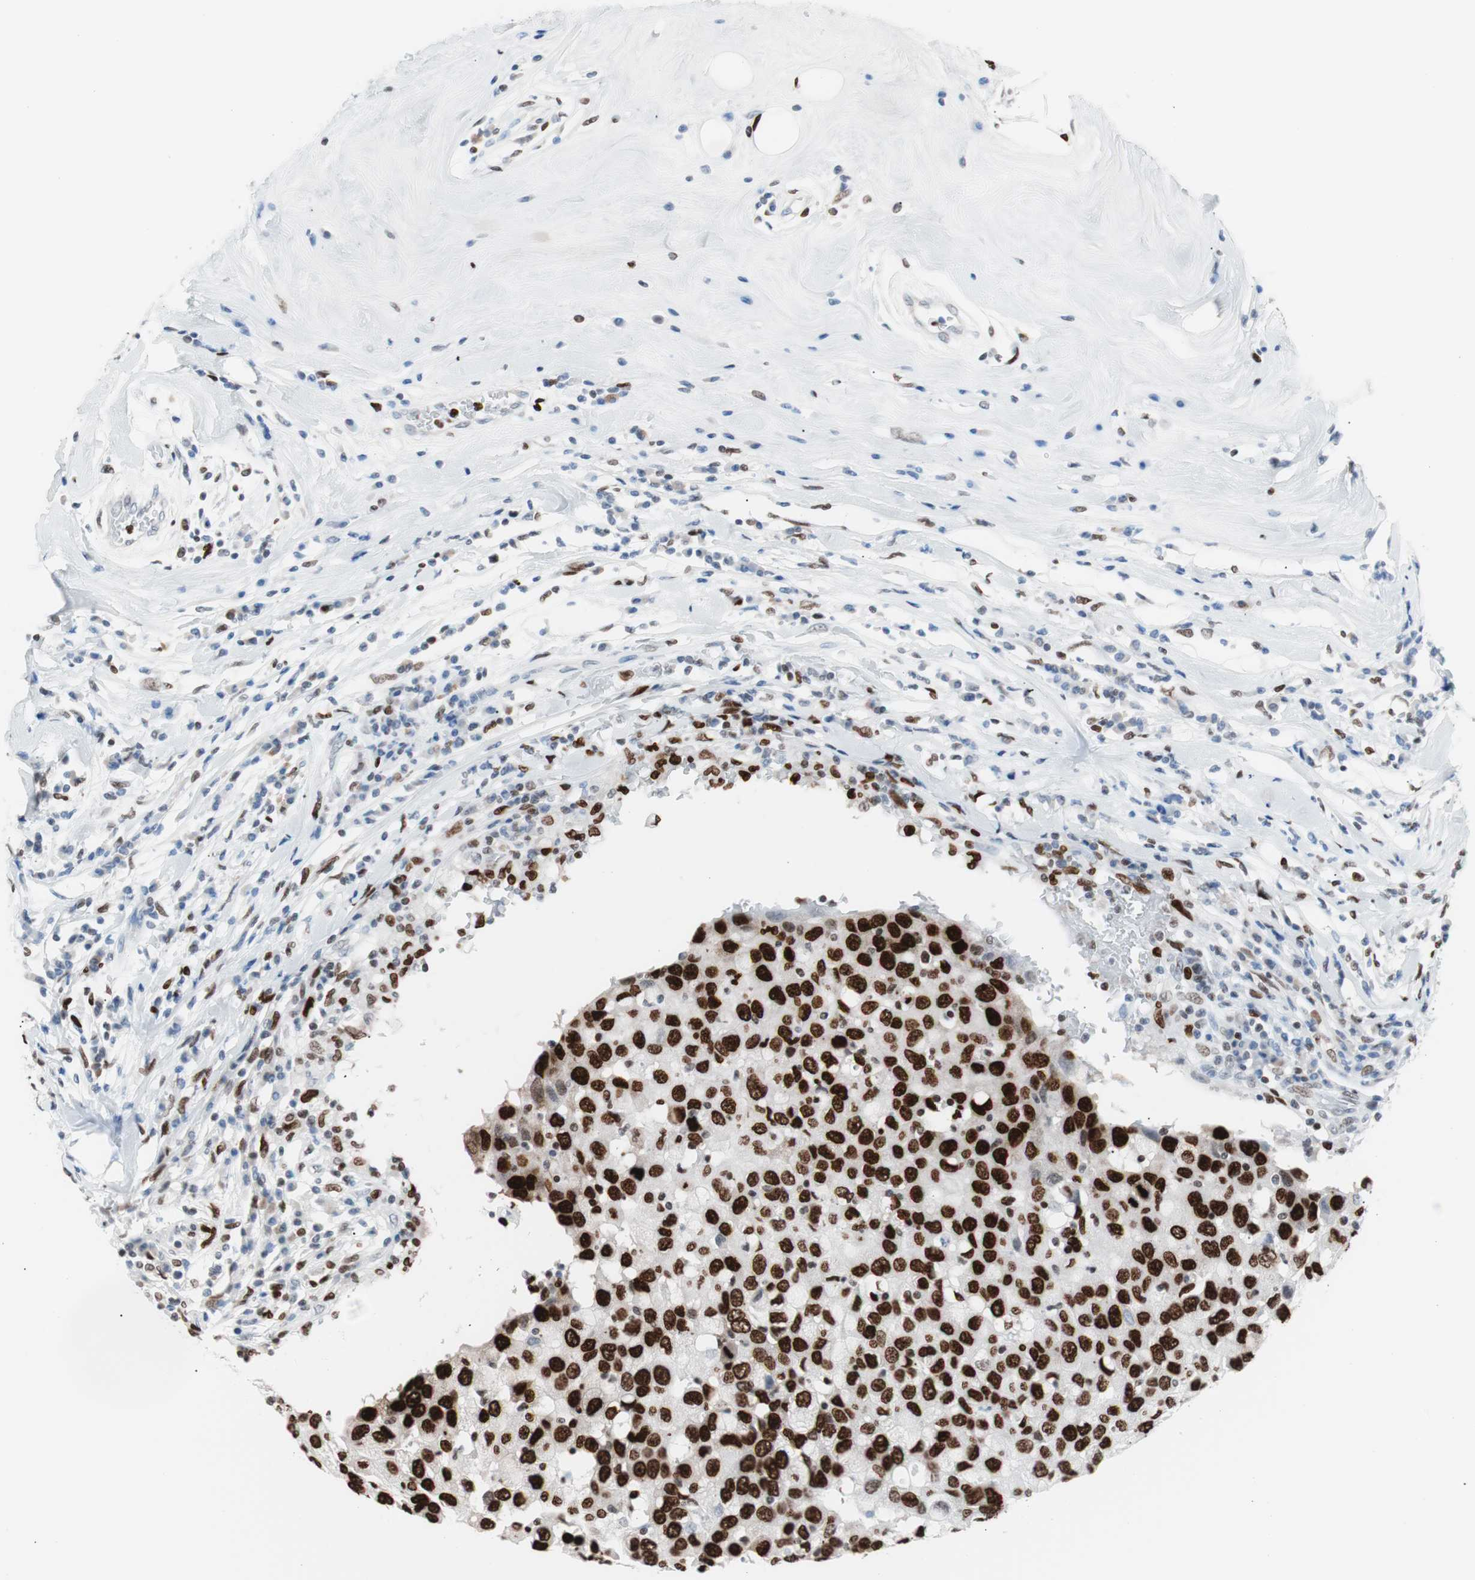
{"staining": {"intensity": "strong", "quantity": ">75%", "location": "nuclear"}, "tissue": "breast cancer", "cell_type": "Tumor cells", "image_type": "cancer", "snomed": [{"axis": "morphology", "description": "Duct carcinoma"}, {"axis": "topography", "description": "Breast"}], "caption": "Intraductal carcinoma (breast) stained with a protein marker displays strong staining in tumor cells.", "gene": "CEBPB", "patient": {"sex": "female", "age": 27}}